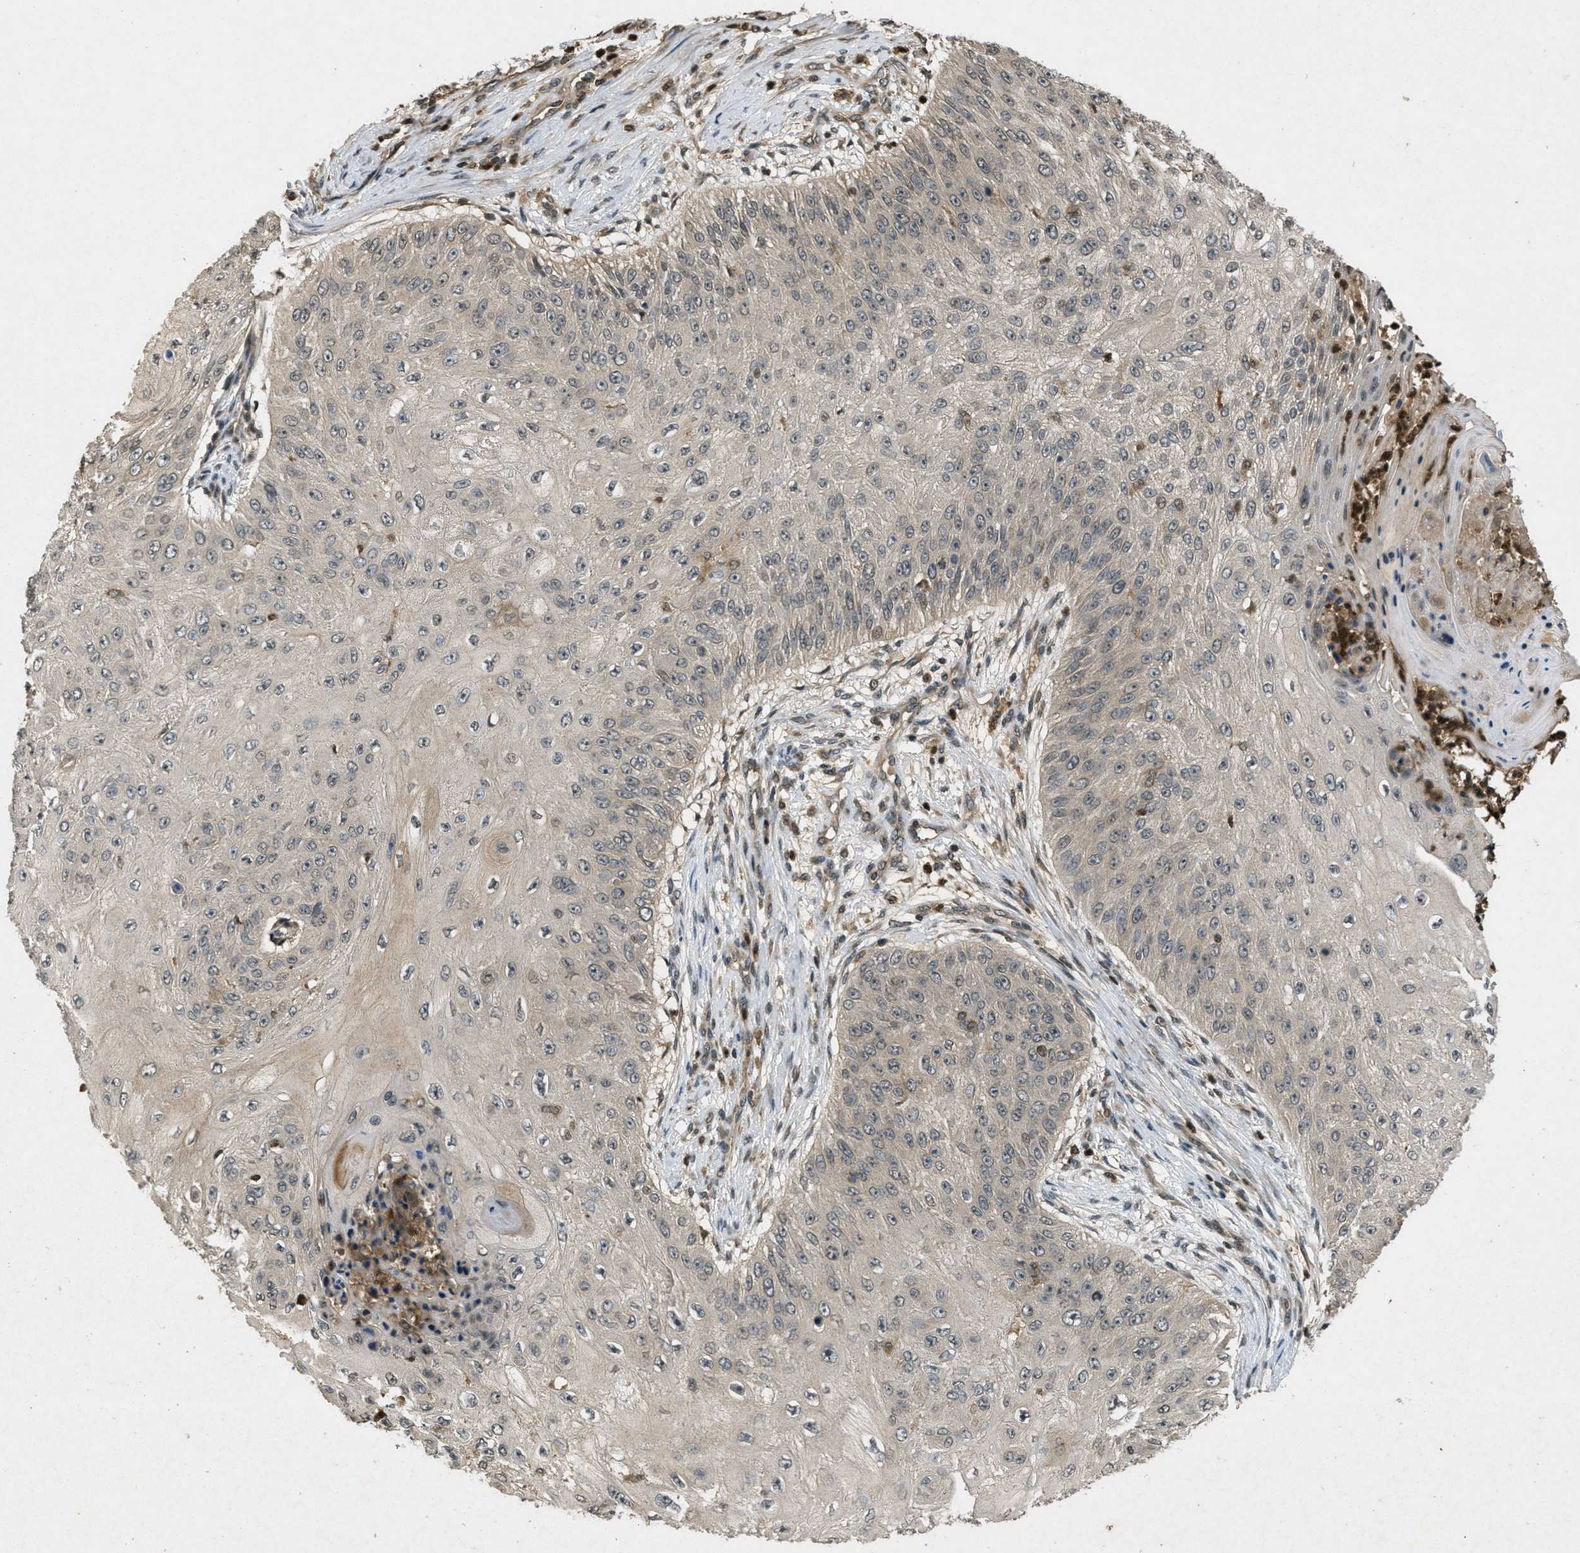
{"staining": {"intensity": "weak", "quantity": ">75%", "location": "cytoplasmic/membranous"}, "tissue": "skin cancer", "cell_type": "Tumor cells", "image_type": "cancer", "snomed": [{"axis": "morphology", "description": "Squamous cell carcinoma, NOS"}, {"axis": "topography", "description": "Skin"}], "caption": "Immunohistochemical staining of skin cancer exhibits weak cytoplasmic/membranous protein expression in approximately >75% of tumor cells.", "gene": "ATG7", "patient": {"sex": "female", "age": 80}}